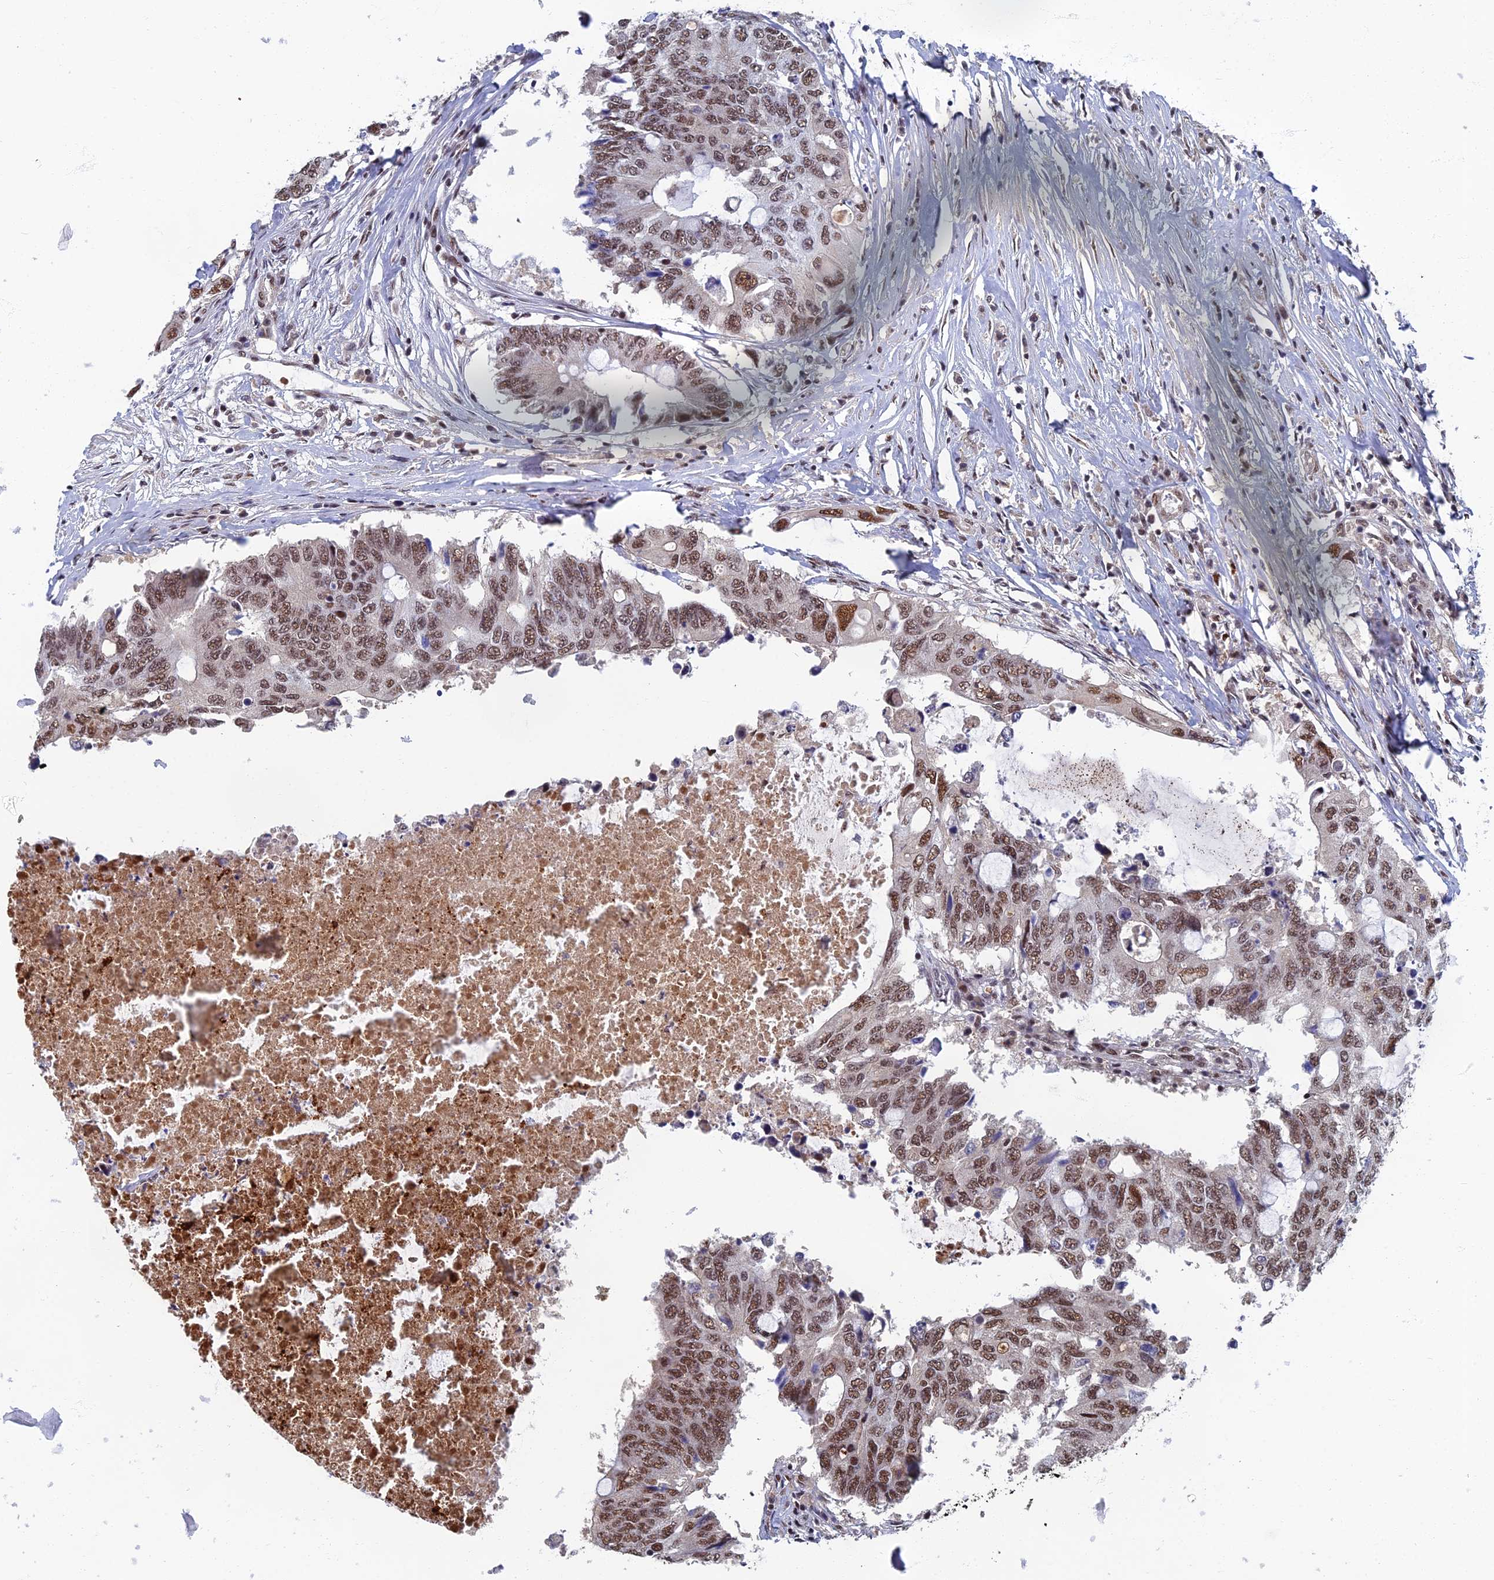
{"staining": {"intensity": "moderate", "quantity": ">75%", "location": "nuclear"}, "tissue": "colorectal cancer", "cell_type": "Tumor cells", "image_type": "cancer", "snomed": [{"axis": "morphology", "description": "Adenocarcinoma, NOS"}, {"axis": "topography", "description": "Colon"}], "caption": "Tumor cells show medium levels of moderate nuclear expression in about >75% of cells in human colorectal cancer. (Stains: DAB in brown, nuclei in blue, Microscopy: brightfield microscopy at high magnification).", "gene": "TAF13", "patient": {"sex": "male", "age": 71}}